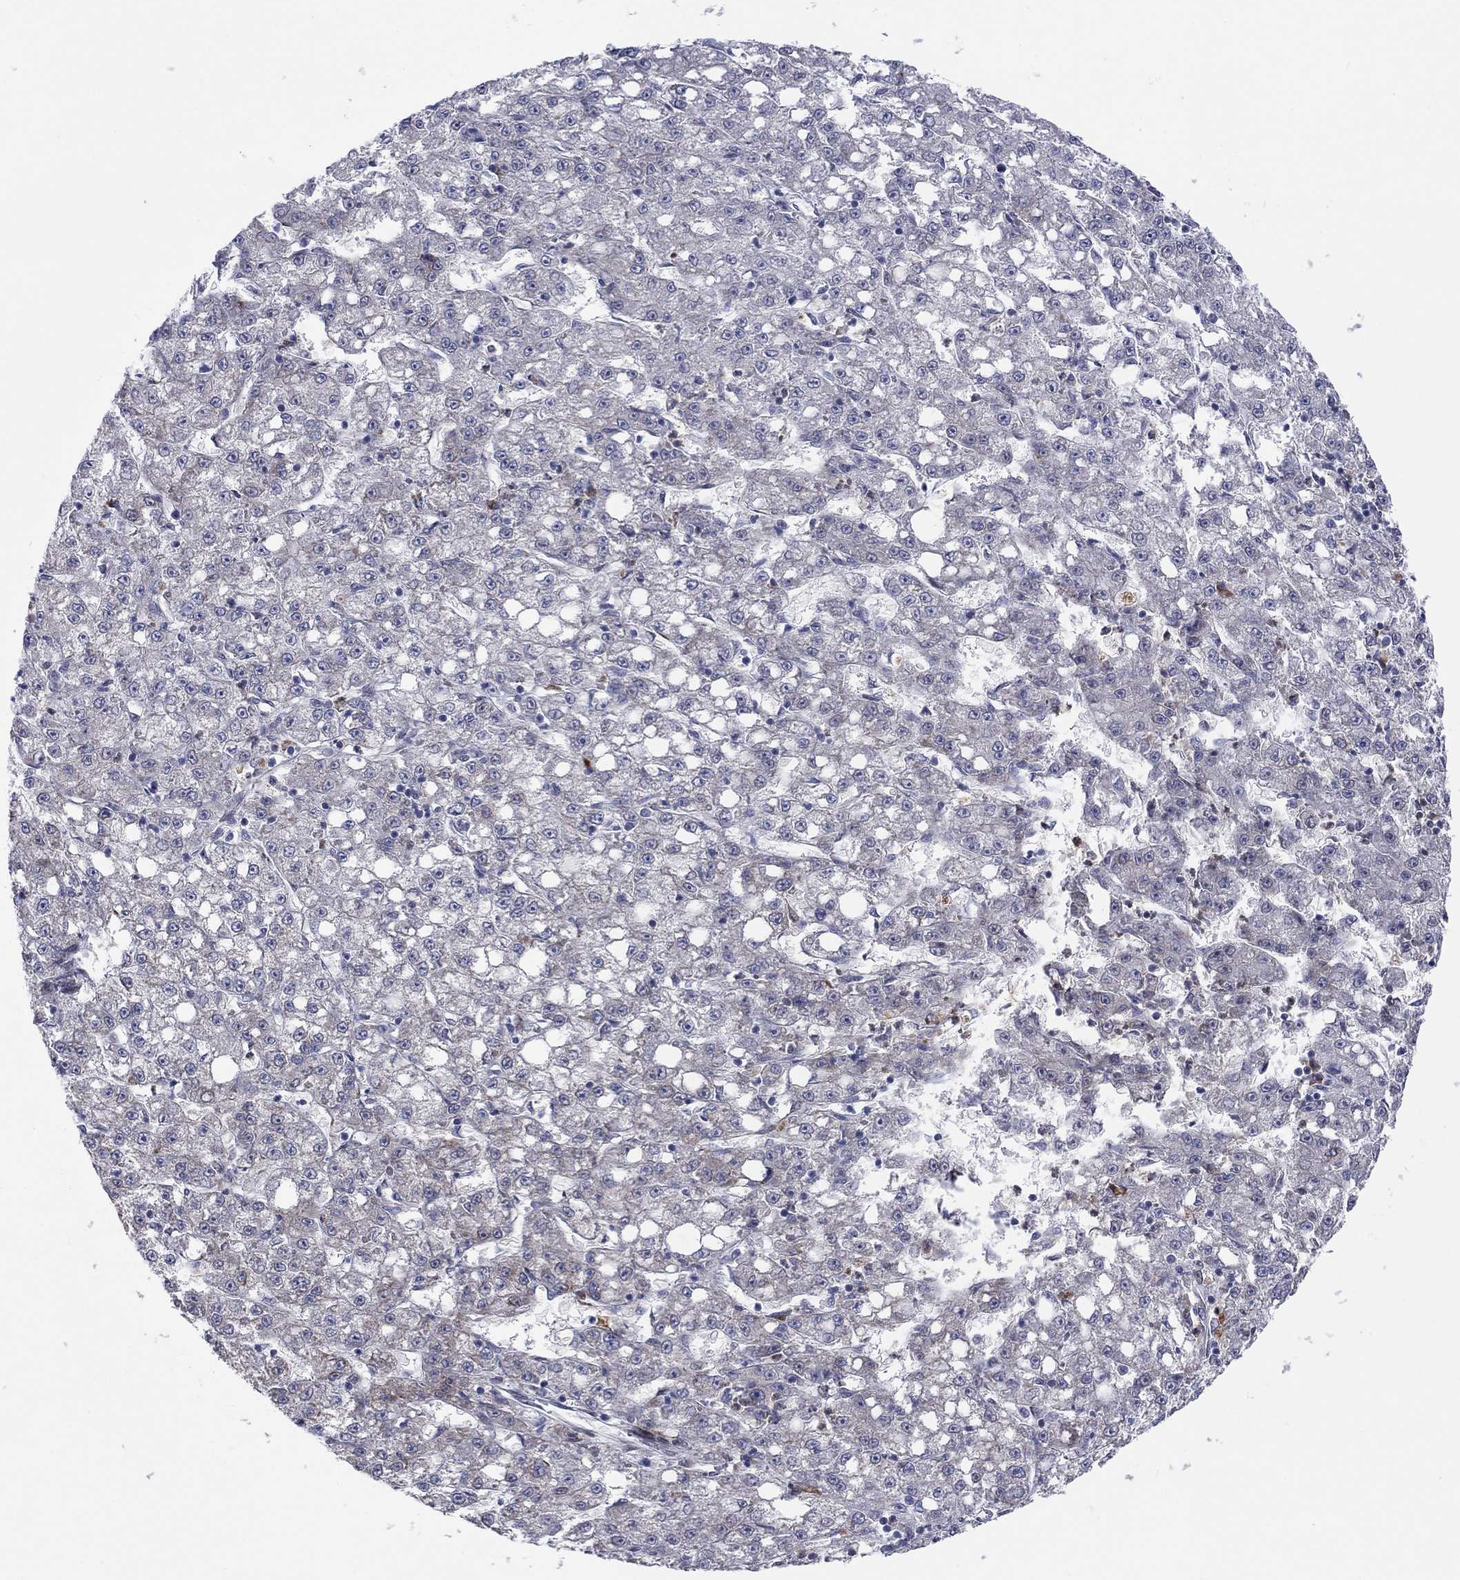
{"staining": {"intensity": "negative", "quantity": "none", "location": "none"}, "tissue": "liver cancer", "cell_type": "Tumor cells", "image_type": "cancer", "snomed": [{"axis": "morphology", "description": "Carcinoma, Hepatocellular, NOS"}, {"axis": "topography", "description": "Liver"}], "caption": "Tumor cells are negative for brown protein staining in liver cancer (hepatocellular carcinoma). (Immunohistochemistry (ihc), brightfield microscopy, high magnification).", "gene": "TTC21B", "patient": {"sex": "female", "age": 65}}